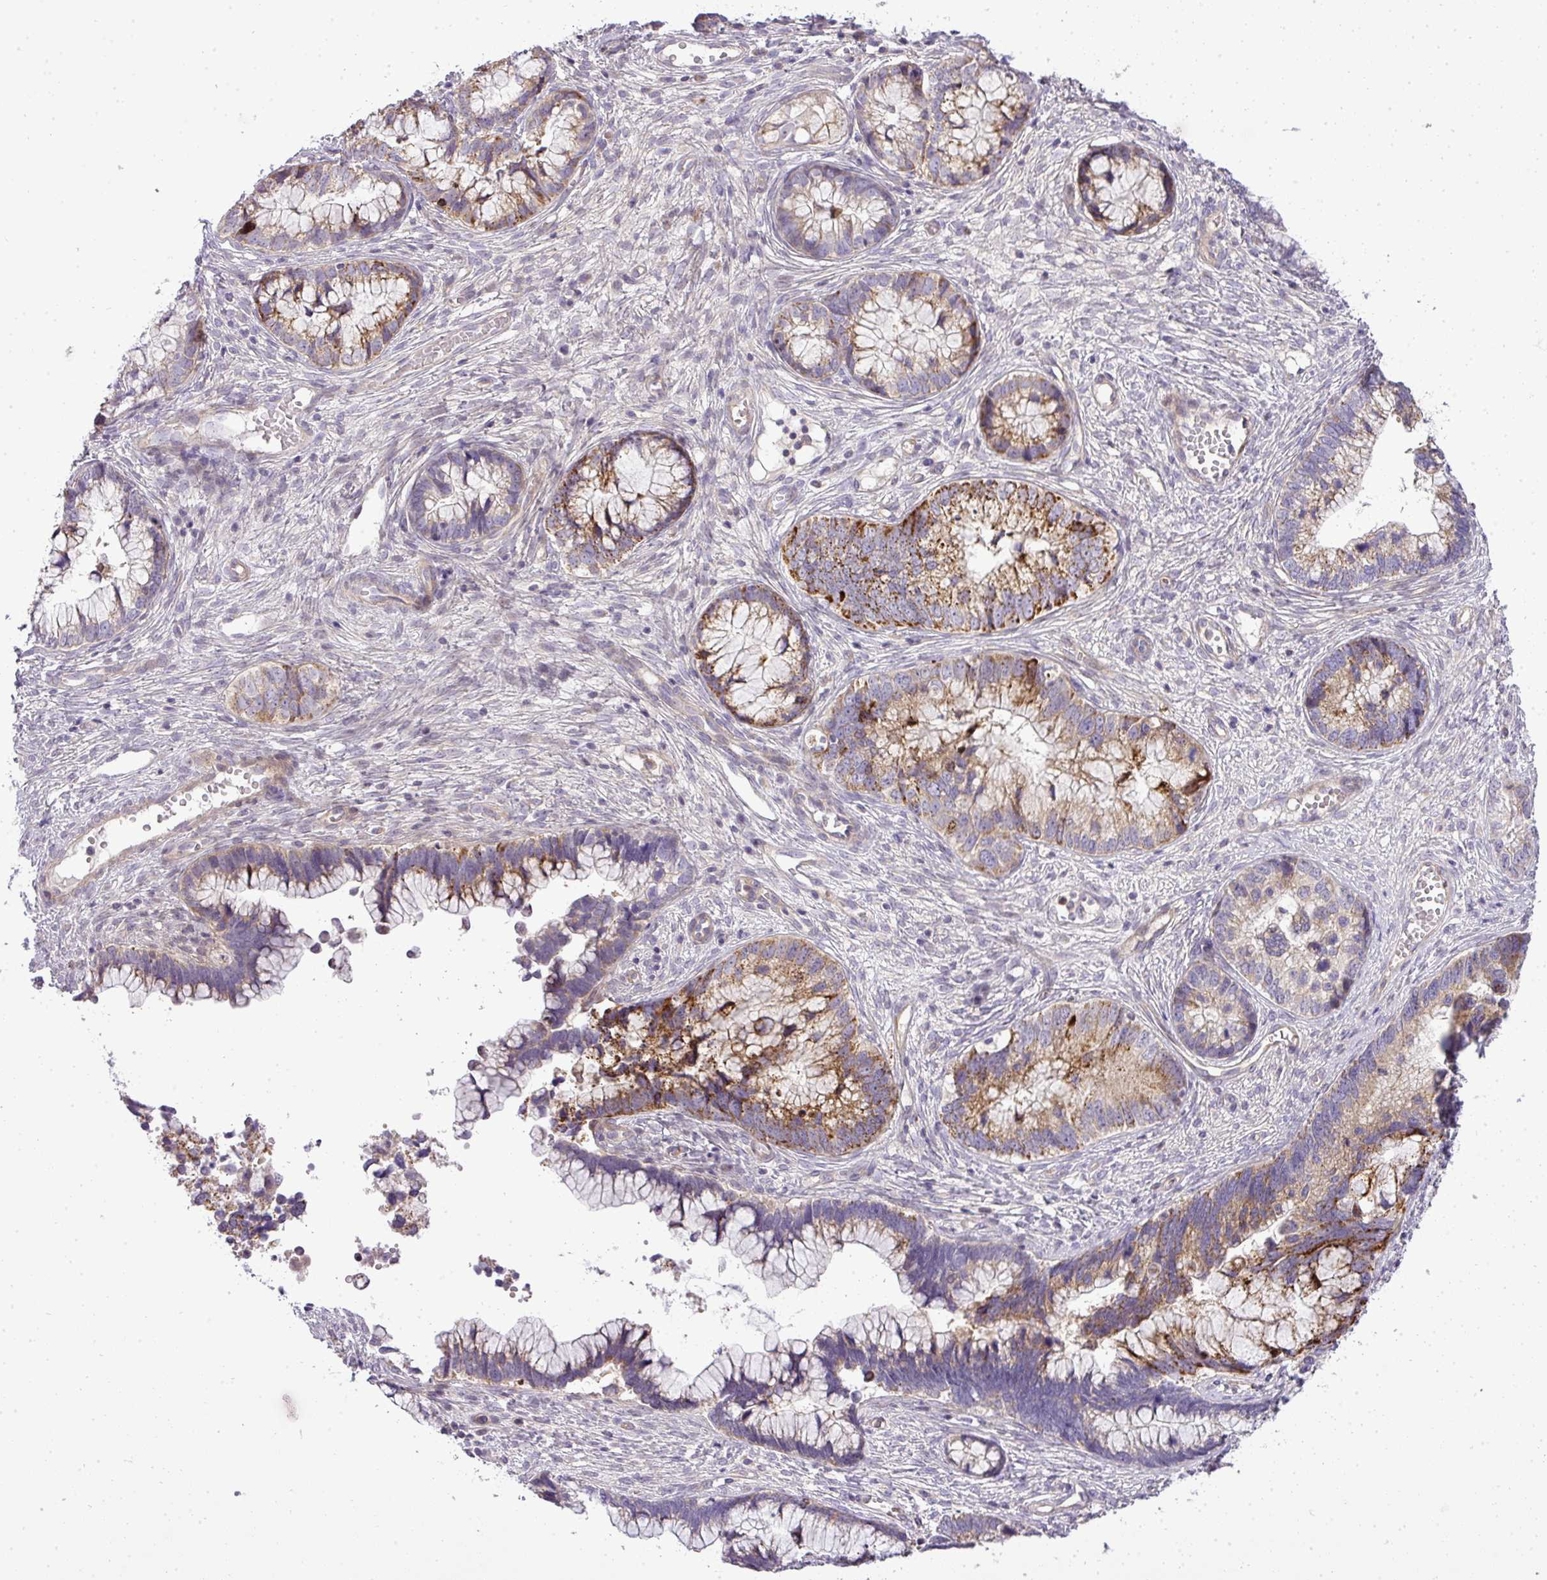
{"staining": {"intensity": "moderate", "quantity": "25%-75%", "location": "cytoplasmic/membranous"}, "tissue": "cervical cancer", "cell_type": "Tumor cells", "image_type": "cancer", "snomed": [{"axis": "morphology", "description": "Adenocarcinoma, NOS"}, {"axis": "topography", "description": "Cervix"}], "caption": "Moderate cytoplasmic/membranous protein expression is present in approximately 25%-75% of tumor cells in cervical cancer (adenocarcinoma).", "gene": "ZDHHC1", "patient": {"sex": "female", "age": 44}}